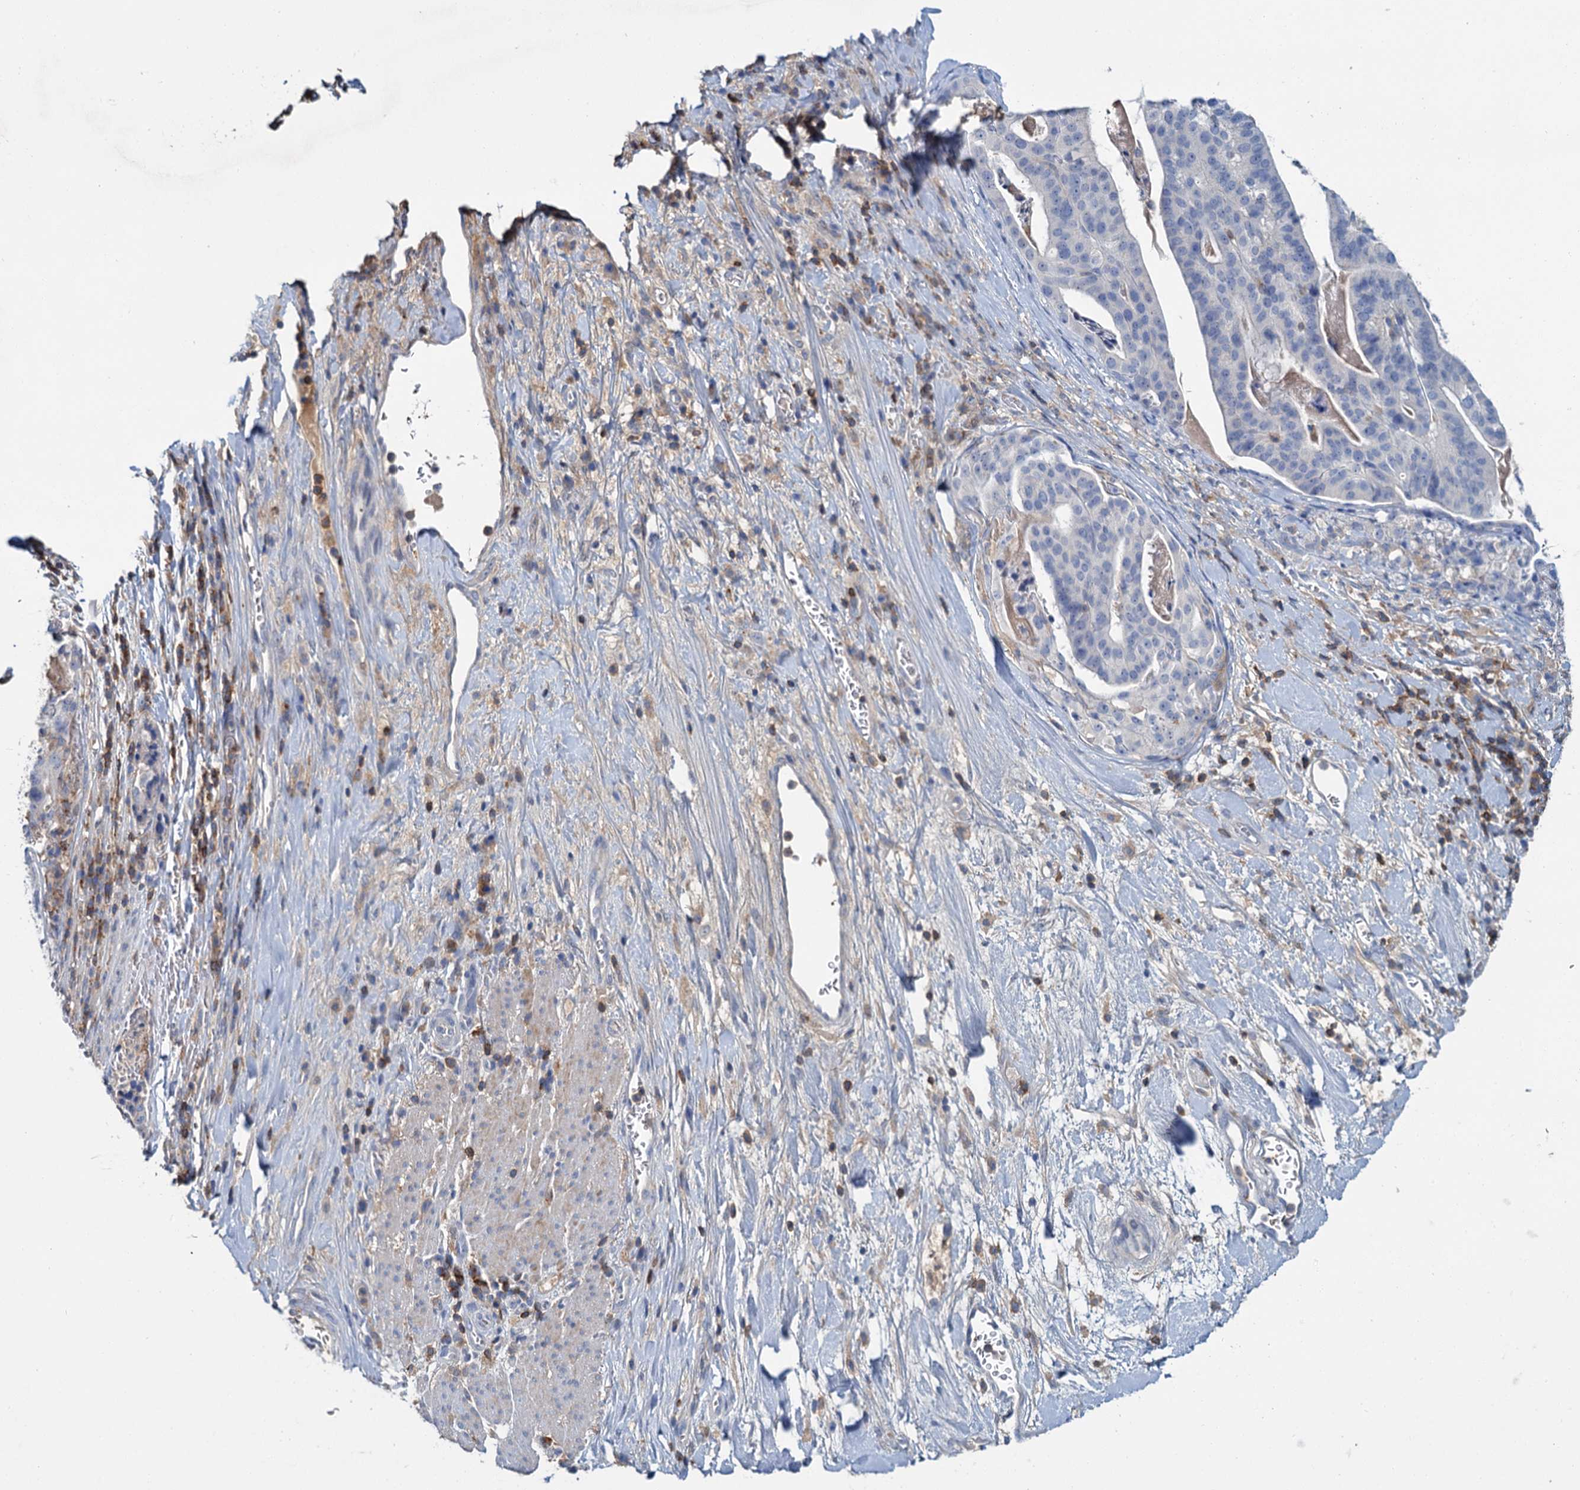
{"staining": {"intensity": "negative", "quantity": "none", "location": "none"}, "tissue": "stomach cancer", "cell_type": "Tumor cells", "image_type": "cancer", "snomed": [{"axis": "morphology", "description": "Adenocarcinoma, NOS"}, {"axis": "topography", "description": "Stomach"}], "caption": "The photomicrograph displays no staining of tumor cells in stomach cancer (adenocarcinoma).", "gene": "FGFR2", "patient": {"sex": "male", "age": 48}}